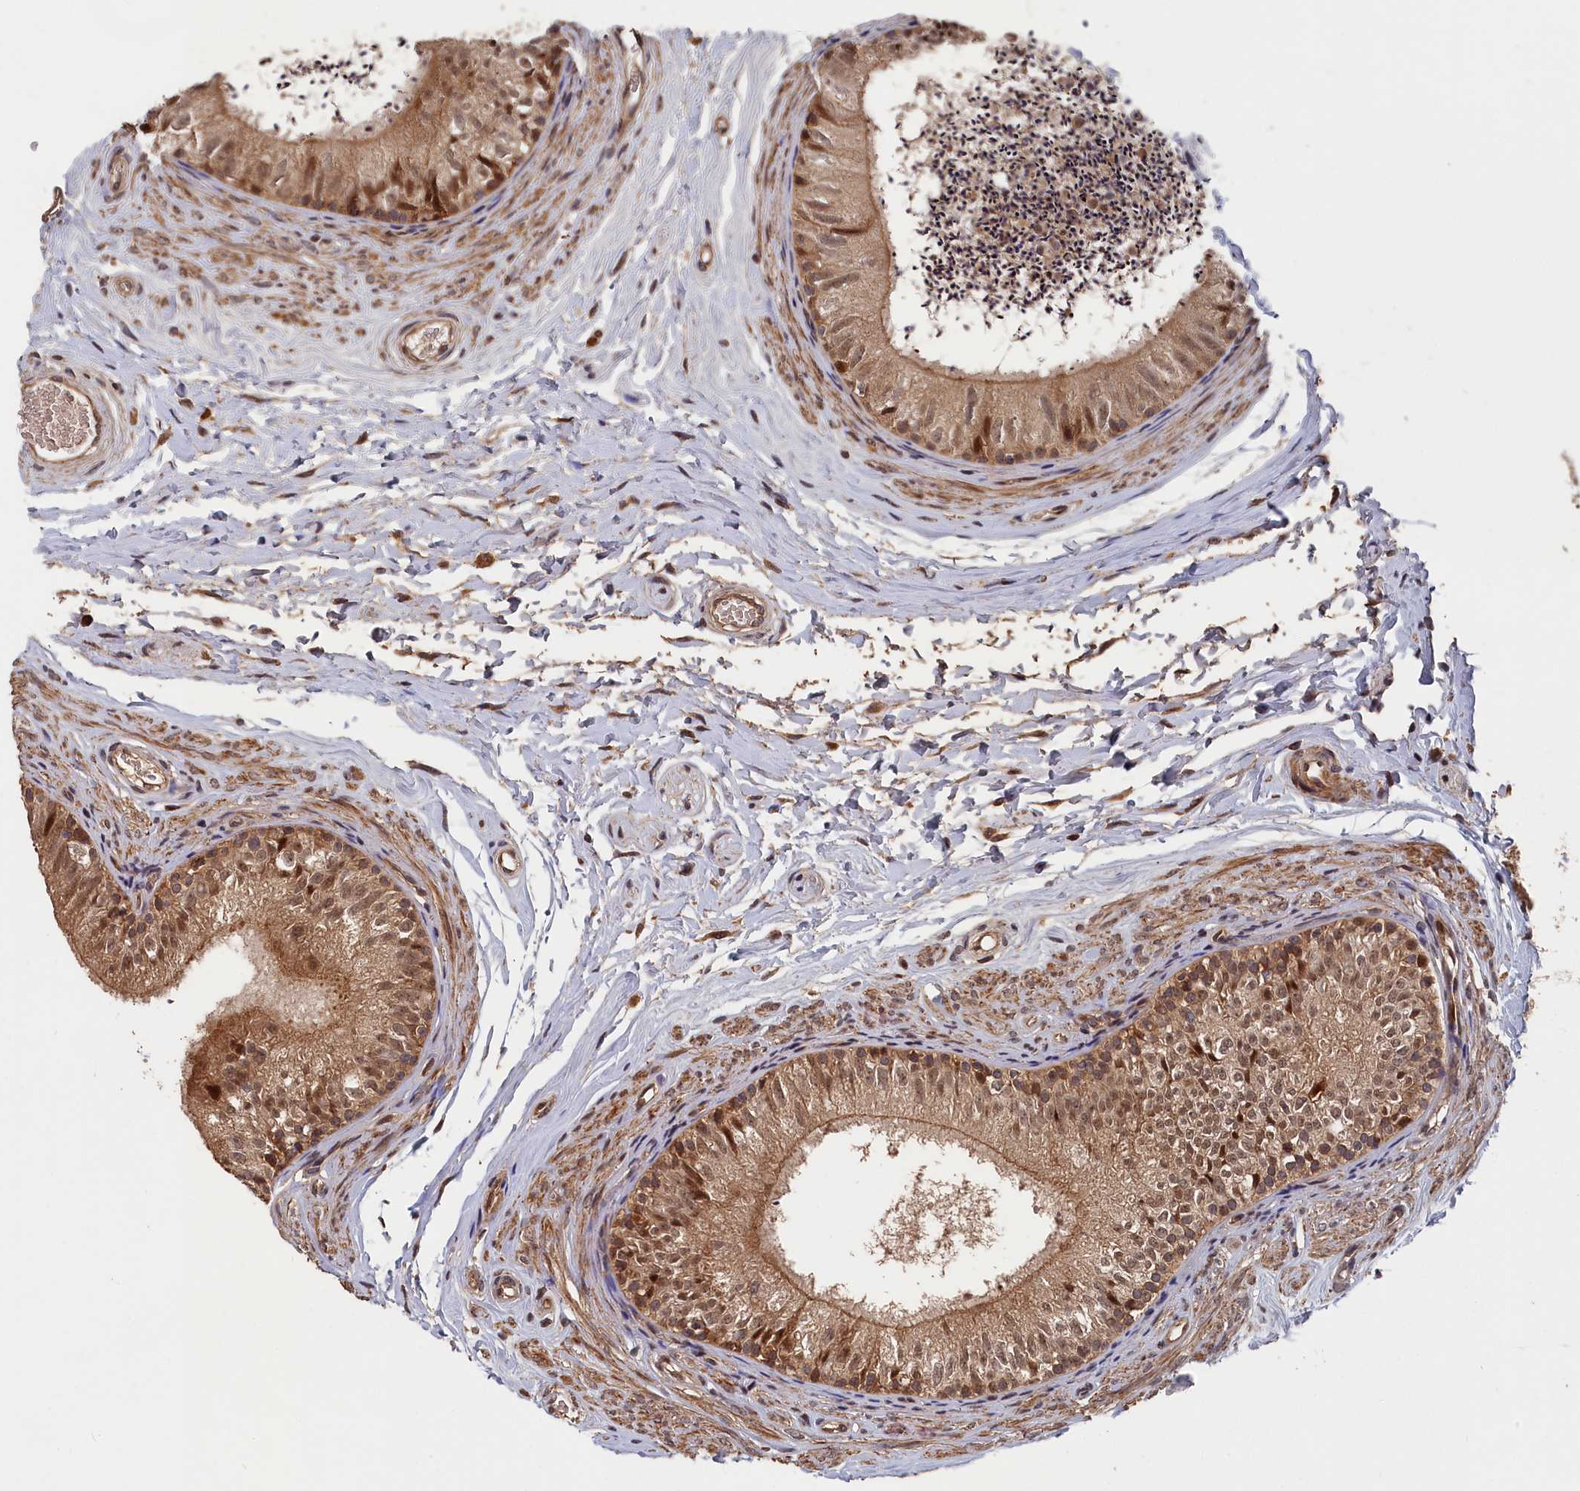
{"staining": {"intensity": "moderate", "quantity": ">75%", "location": "cytoplasmic/membranous,nuclear"}, "tissue": "epididymis", "cell_type": "Glandular cells", "image_type": "normal", "snomed": [{"axis": "morphology", "description": "Normal tissue, NOS"}, {"axis": "topography", "description": "Epididymis"}], "caption": "Immunohistochemistry (IHC) staining of benign epididymis, which demonstrates medium levels of moderate cytoplasmic/membranous,nuclear positivity in approximately >75% of glandular cells indicating moderate cytoplasmic/membranous,nuclear protein positivity. The staining was performed using DAB (brown) for protein detection and nuclei were counterstained in hematoxylin (blue).", "gene": "RMI2", "patient": {"sex": "male", "age": 56}}